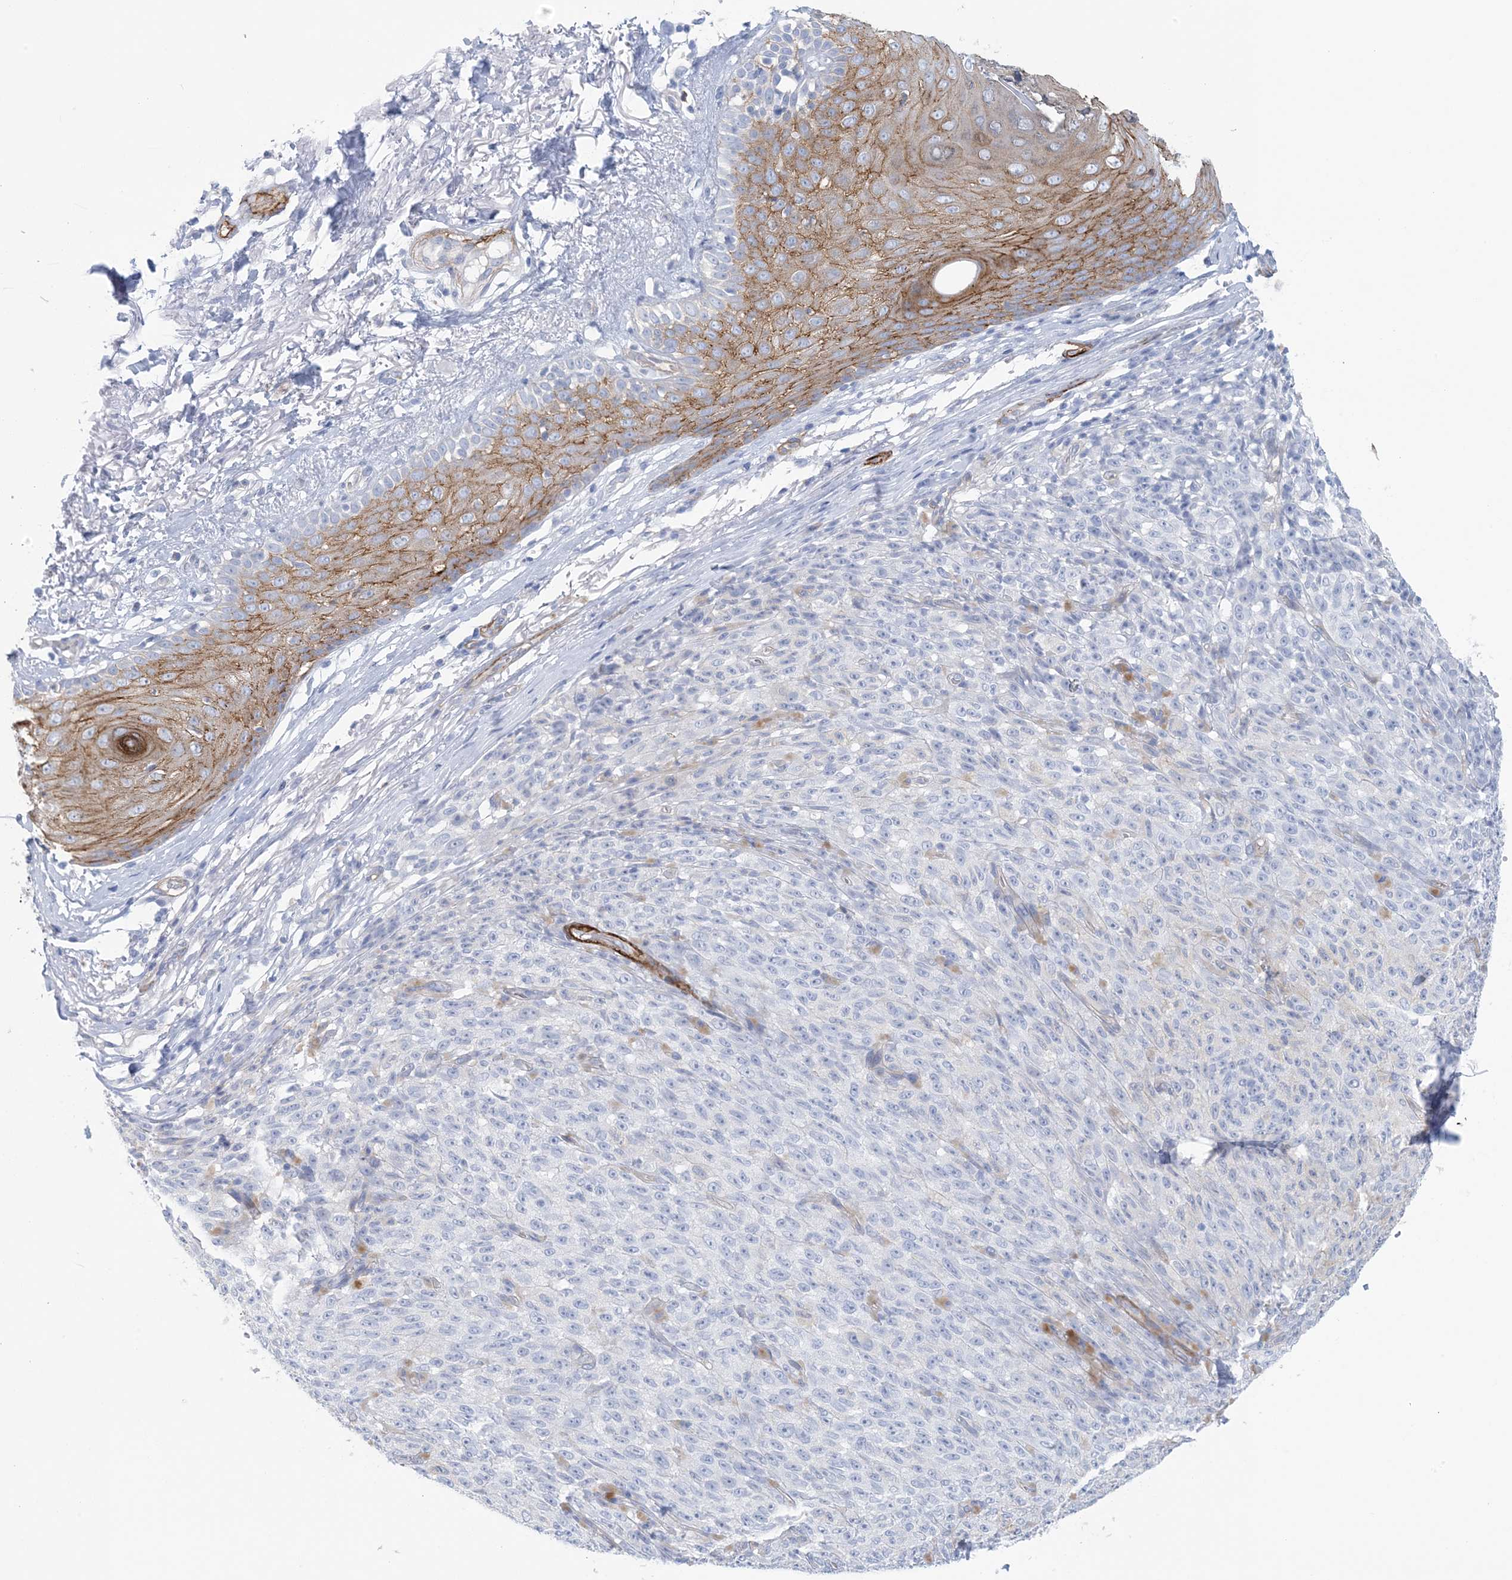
{"staining": {"intensity": "negative", "quantity": "none", "location": "none"}, "tissue": "melanoma", "cell_type": "Tumor cells", "image_type": "cancer", "snomed": [{"axis": "morphology", "description": "Malignant melanoma, NOS"}, {"axis": "topography", "description": "Skin"}], "caption": "Immunohistochemistry photomicrograph of human melanoma stained for a protein (brown), which demonstrates no staining in tumor cells.", "gene": "SHANK1", "patient": {"sex": "female", "age": 82}}